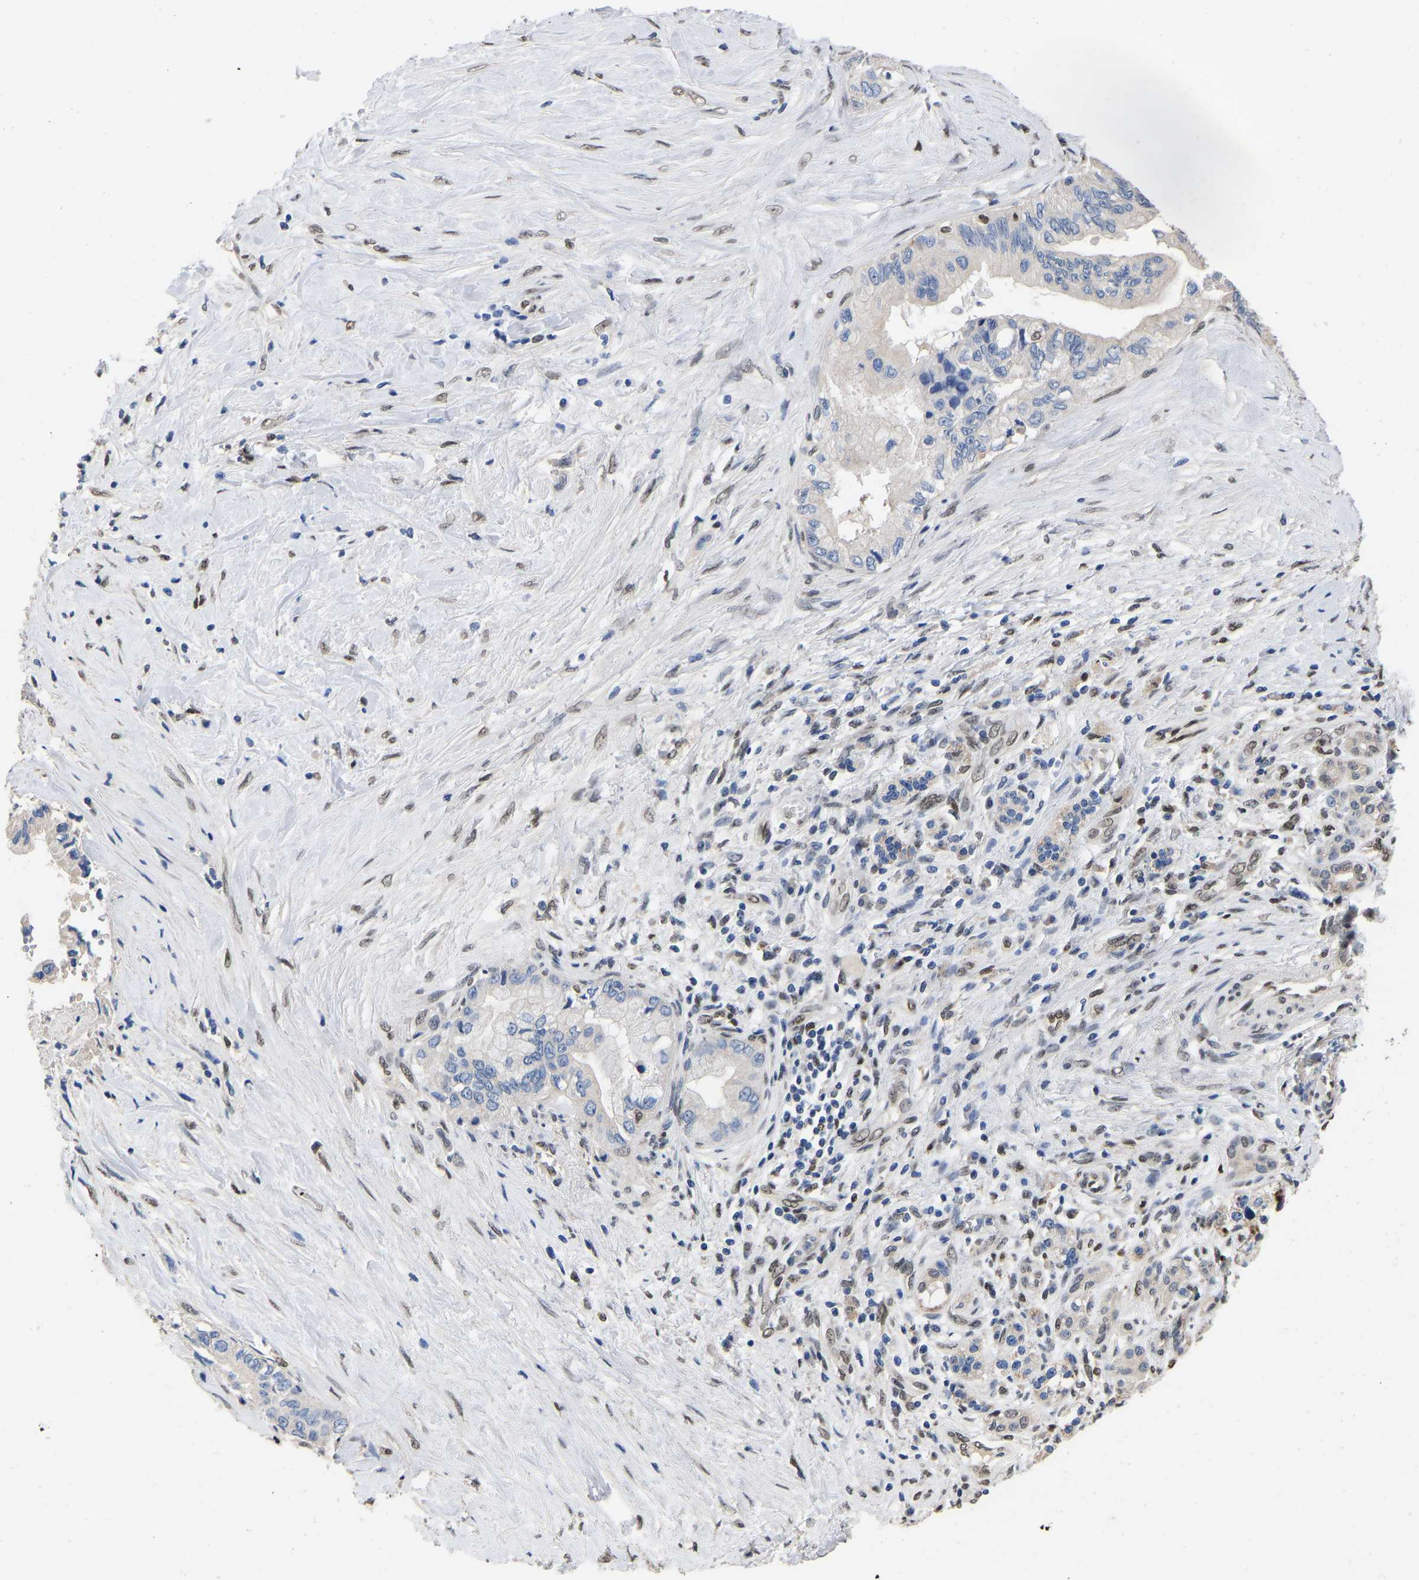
{"staining": {"intensity": "negative", "quantity": "none", "location": "none"}, "tissue": "pancreatic cancer", "cell_type": "Tumor cells", "image_type": "cancer", "snomed": [{"axis": "morphology", "description": "Adenocarcinoma, NOS"}, {"axis": "topography", "description": "Pancreas"}], "caption": "Immunohistochemistry of human pancreatic cancer shows no staining in tumor cells.", "gene": "QKI", "patient": {"sex": "female", "age": 73}}